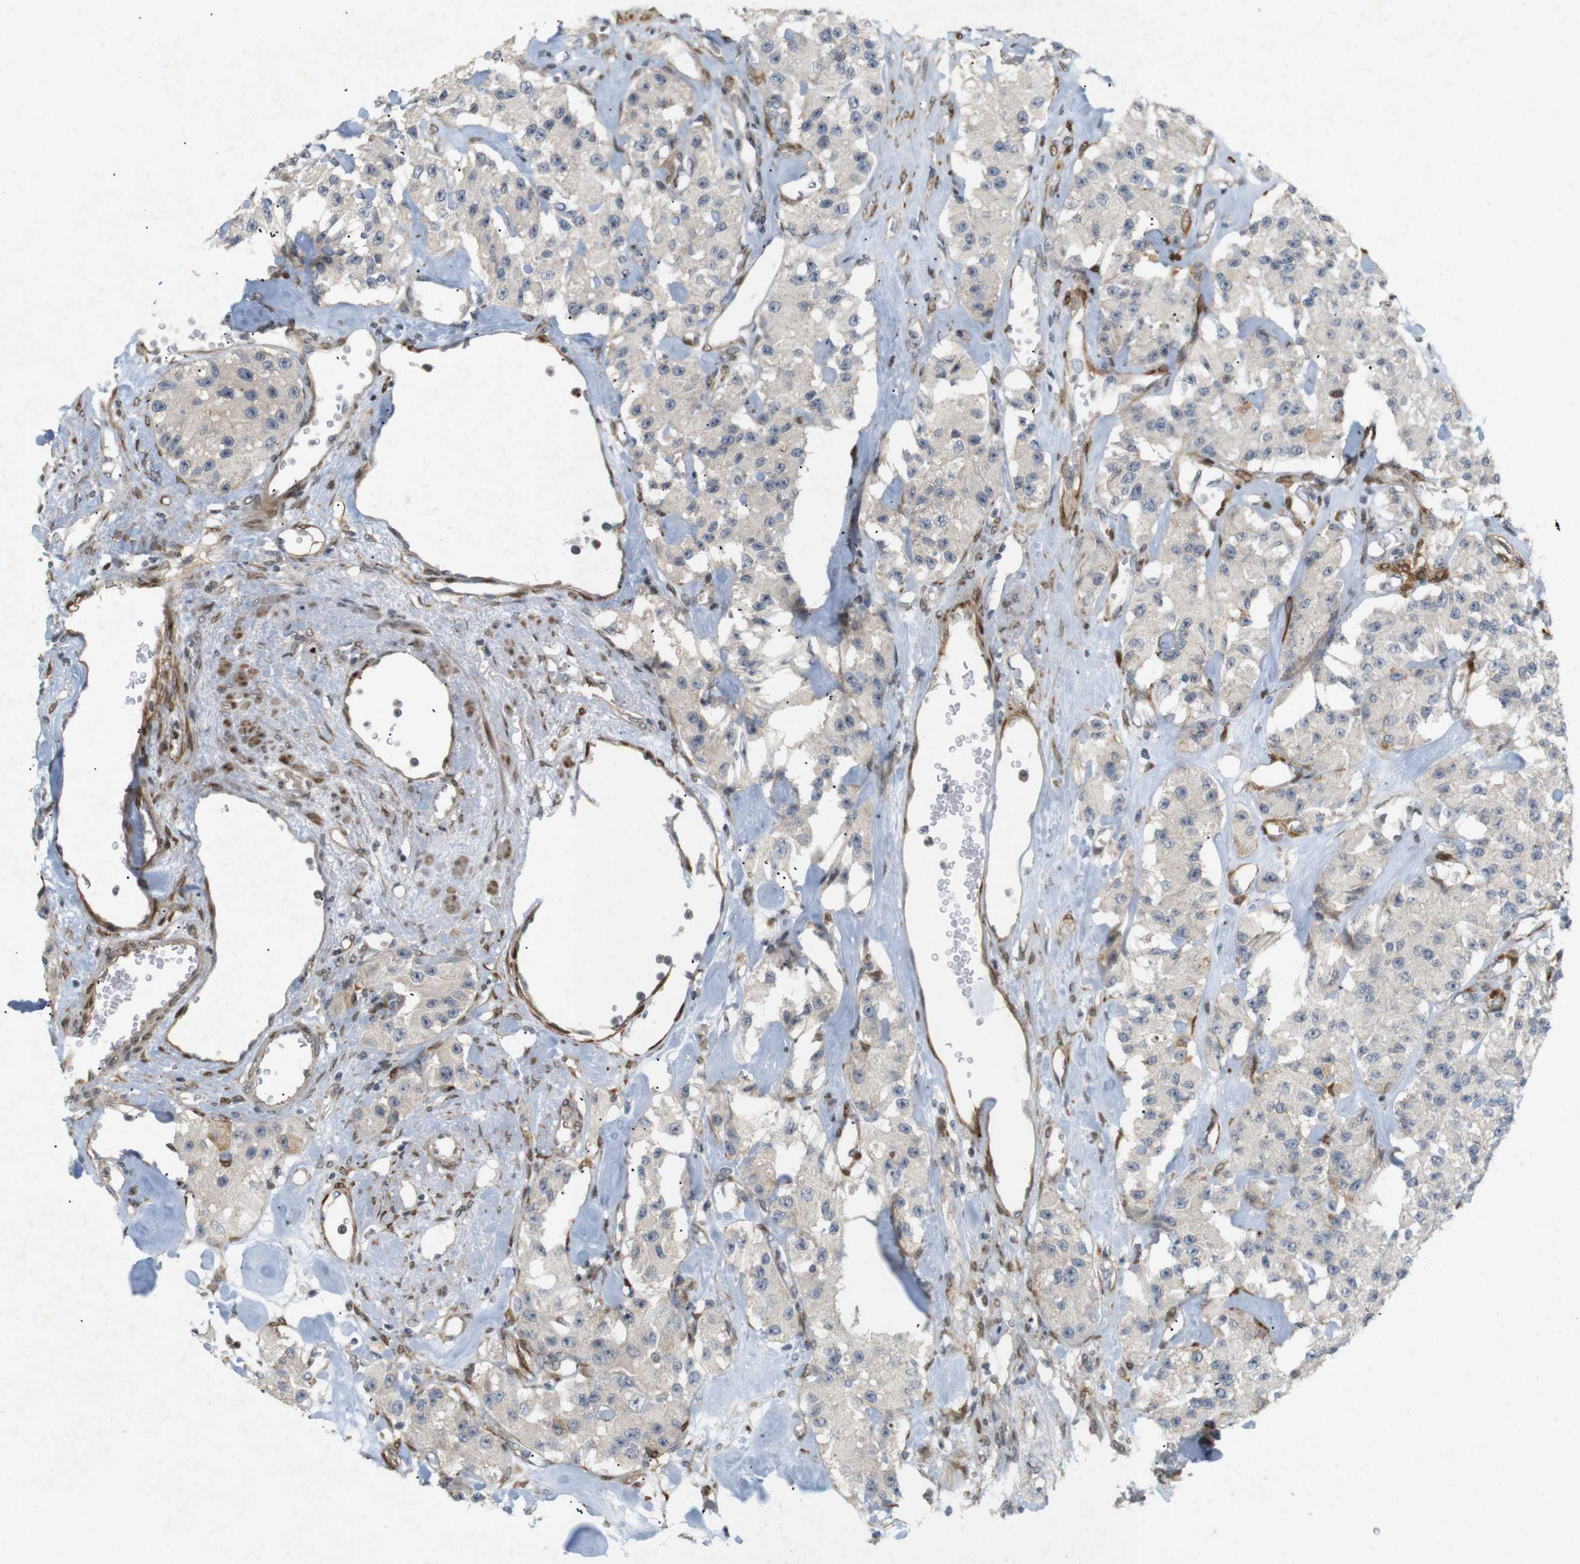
{"staining": {"intensity": "negative", "quantity": "none", "location": "none"}, "tissue": "carcinoid", "cell_type": "Tumor cells", "image_type": "cancer", "snomed": [{"axis": "morphology", "description": "Carcinoid, malignant, NOS"}, {"axis": "topography", "description": "Pancreas"}], "caption": "Carcinoid stained for a protein using immunohistochemistry (IHC) demonstrates no staining tumor cells.", "gene": "PPP1R14A", "patient": {"sex": "male", "age": 41}}